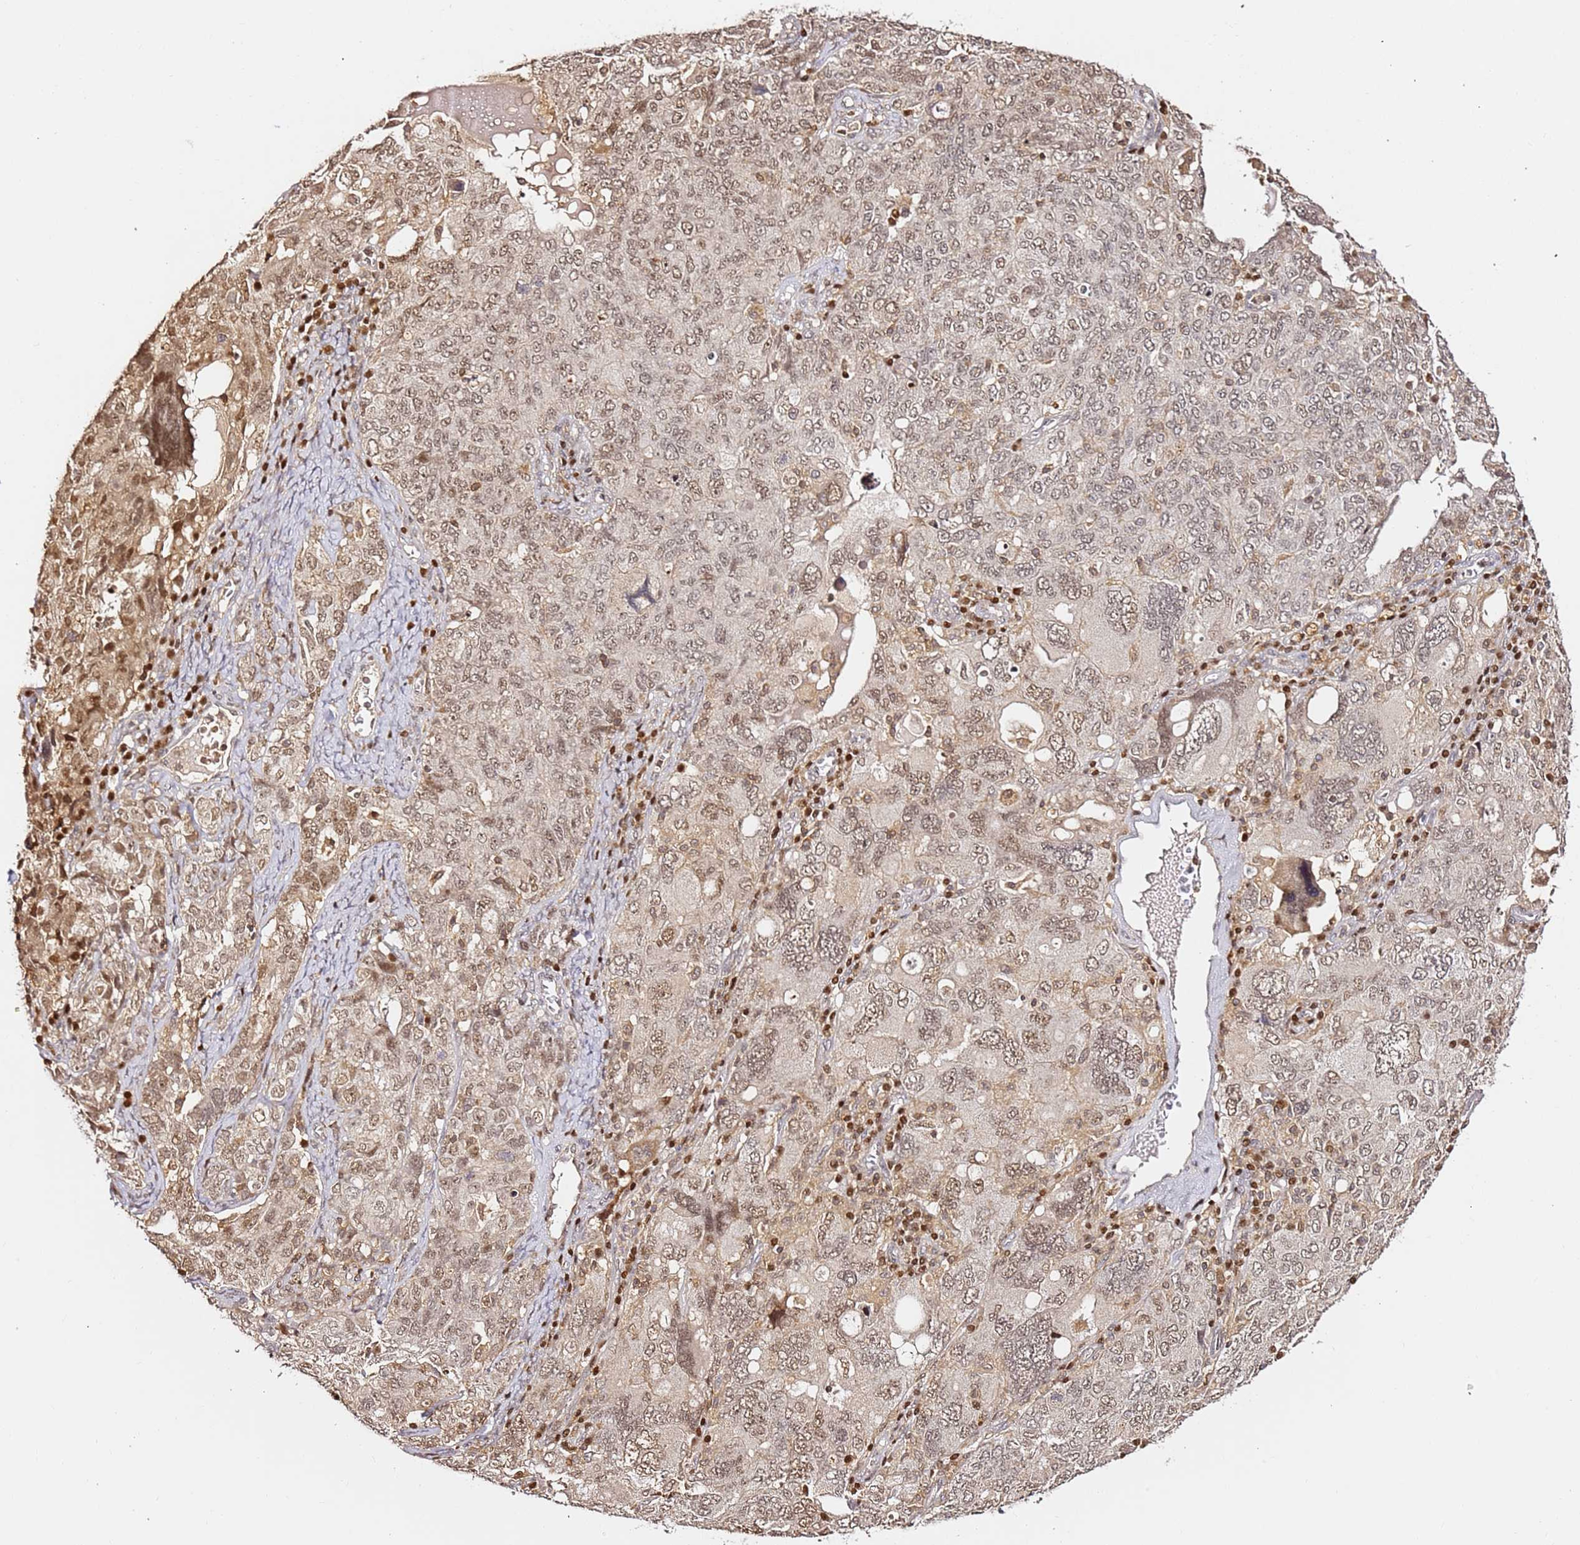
{"staining": {"intensity": "moderate", "quantity": ">75%", "location": "nuclear"}, "tissue": "ovarian cancer", "cell_type": "Tumor cells", "image_type": "cancer", "snomed": [{"axis": "morphology", "description": "Carcinoma, endometroid"}, {"axis": "topography", "description": "Ovary"}], "caption": "Immunohistochemical staining of human endometroid carcinoma (ovarian) reveals medium levels of moderate nuclear positivity in approximately >75% of tumor cells. The staining is performed using DAB (3,3'-diaminobenzidine) brown chromogen to label protein expression. The nuclei are counter-stained blue using hematoxylin.", "gene": "OR5V1", "patient": {"sex": "female", "age": 62}}